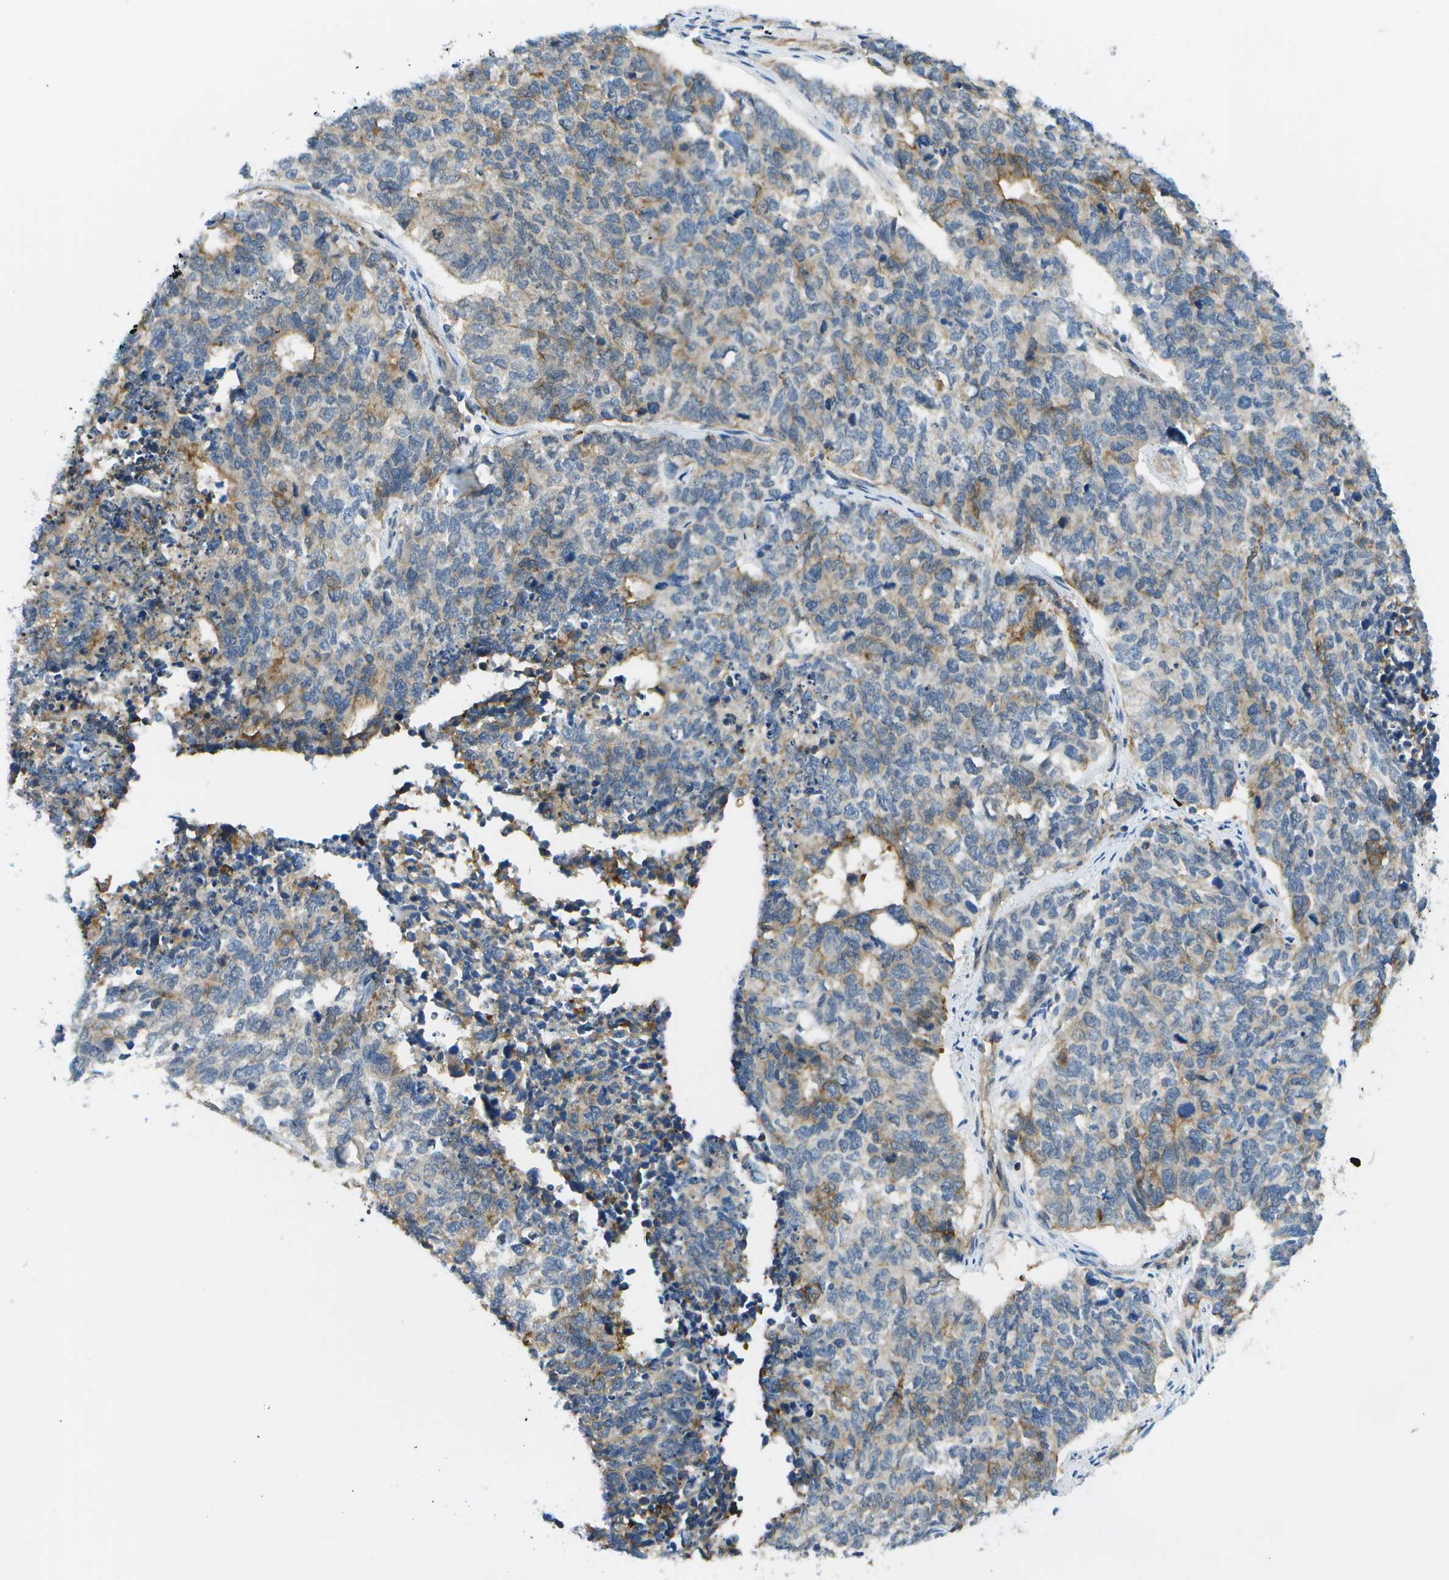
{"staining": {"intensity": "weak", "quantity": "25%-75%", "location": "cytoplasmic/membranous"}, "tissue": "cervical cancer", "cell_type": "Tumor cells", "image_type": "cancer", "snomed": [{"axis": "morphology", "description": "Squamous cell carcinoma, NOS"}, {"axis": "topography", "description": "Cervix"}], "caption": "Cervical cancer (squamous cell carcinoma) stained with IHC reveals weak cytoplasmic/membranous staining in approximately 25%-75% of tumor cells.", "gene": "KIAA0040", "patient": {"sex": "female", "age": 63}}